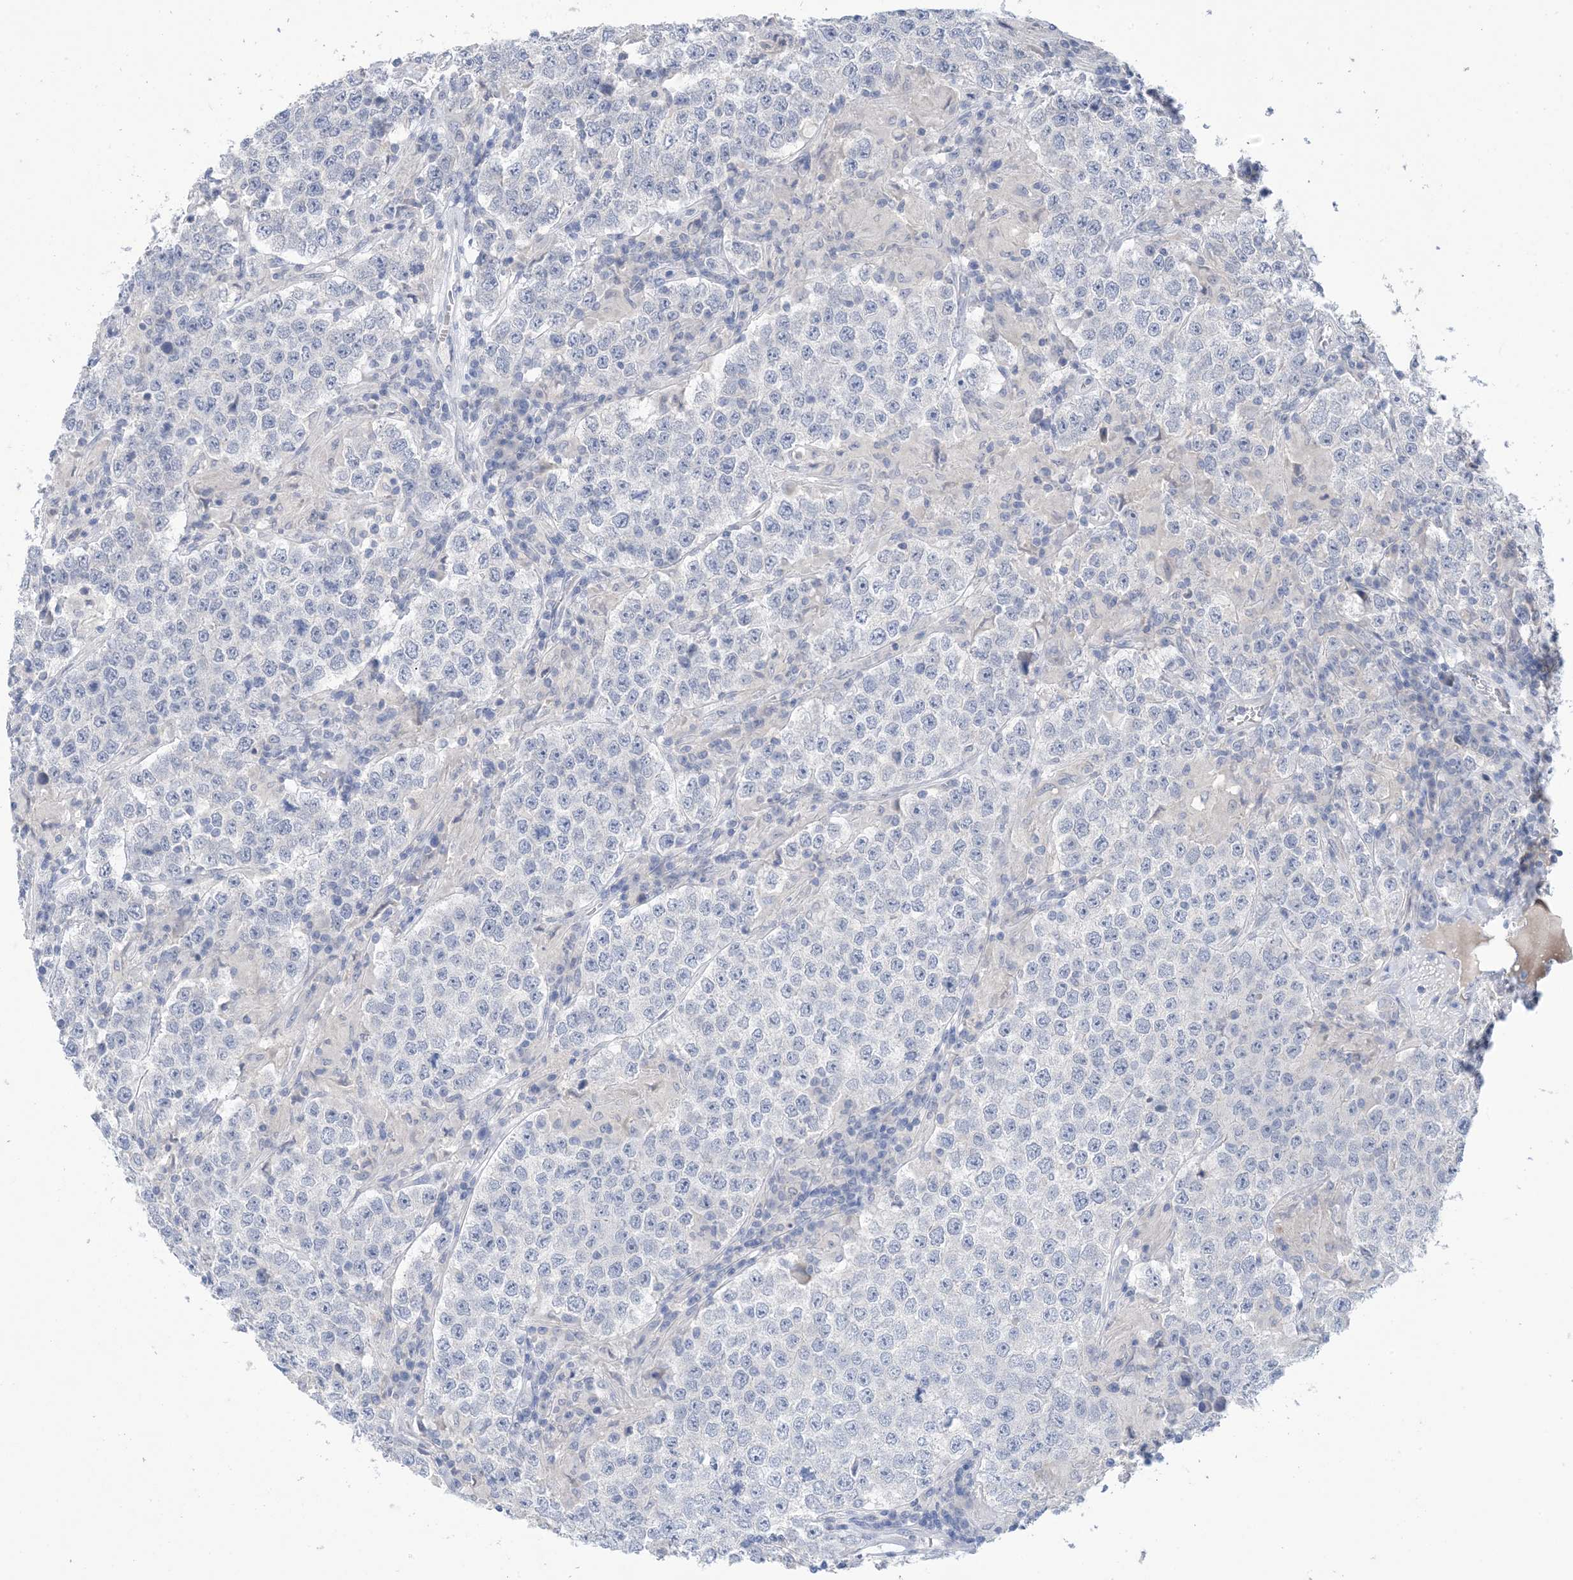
{"staining": {"intensity": "negative", "quantity": "none", "location": "none"}, "tissue": "testis cancer", "cell_type": "Tumor cells", "image_type": "cancer", "snomed": [{"axis": "morphology", "description": "Normal tissue, NOS"}, {"axis": "morphology", "description": "Urothelial carcinoma, High grade"}, {"axis": "morphology", "description": "Seminoma, NOS"}, {"axis": "morphology", "description": "Carcinoma, Embryonal, NOS"}, {"axis": "topography", "description": "Urinary bladder"}, {"axis": "topography", "description": "Testis"}], "caption": "Immunohistochemistry image of neoplastic tissue: human testis urothelial carcinoma (high-grade) stained with DAB exhibits no significant protein expression in tumor cells.", "gene": "DSC3", "patient": {"sex": "male", "age": 41}}